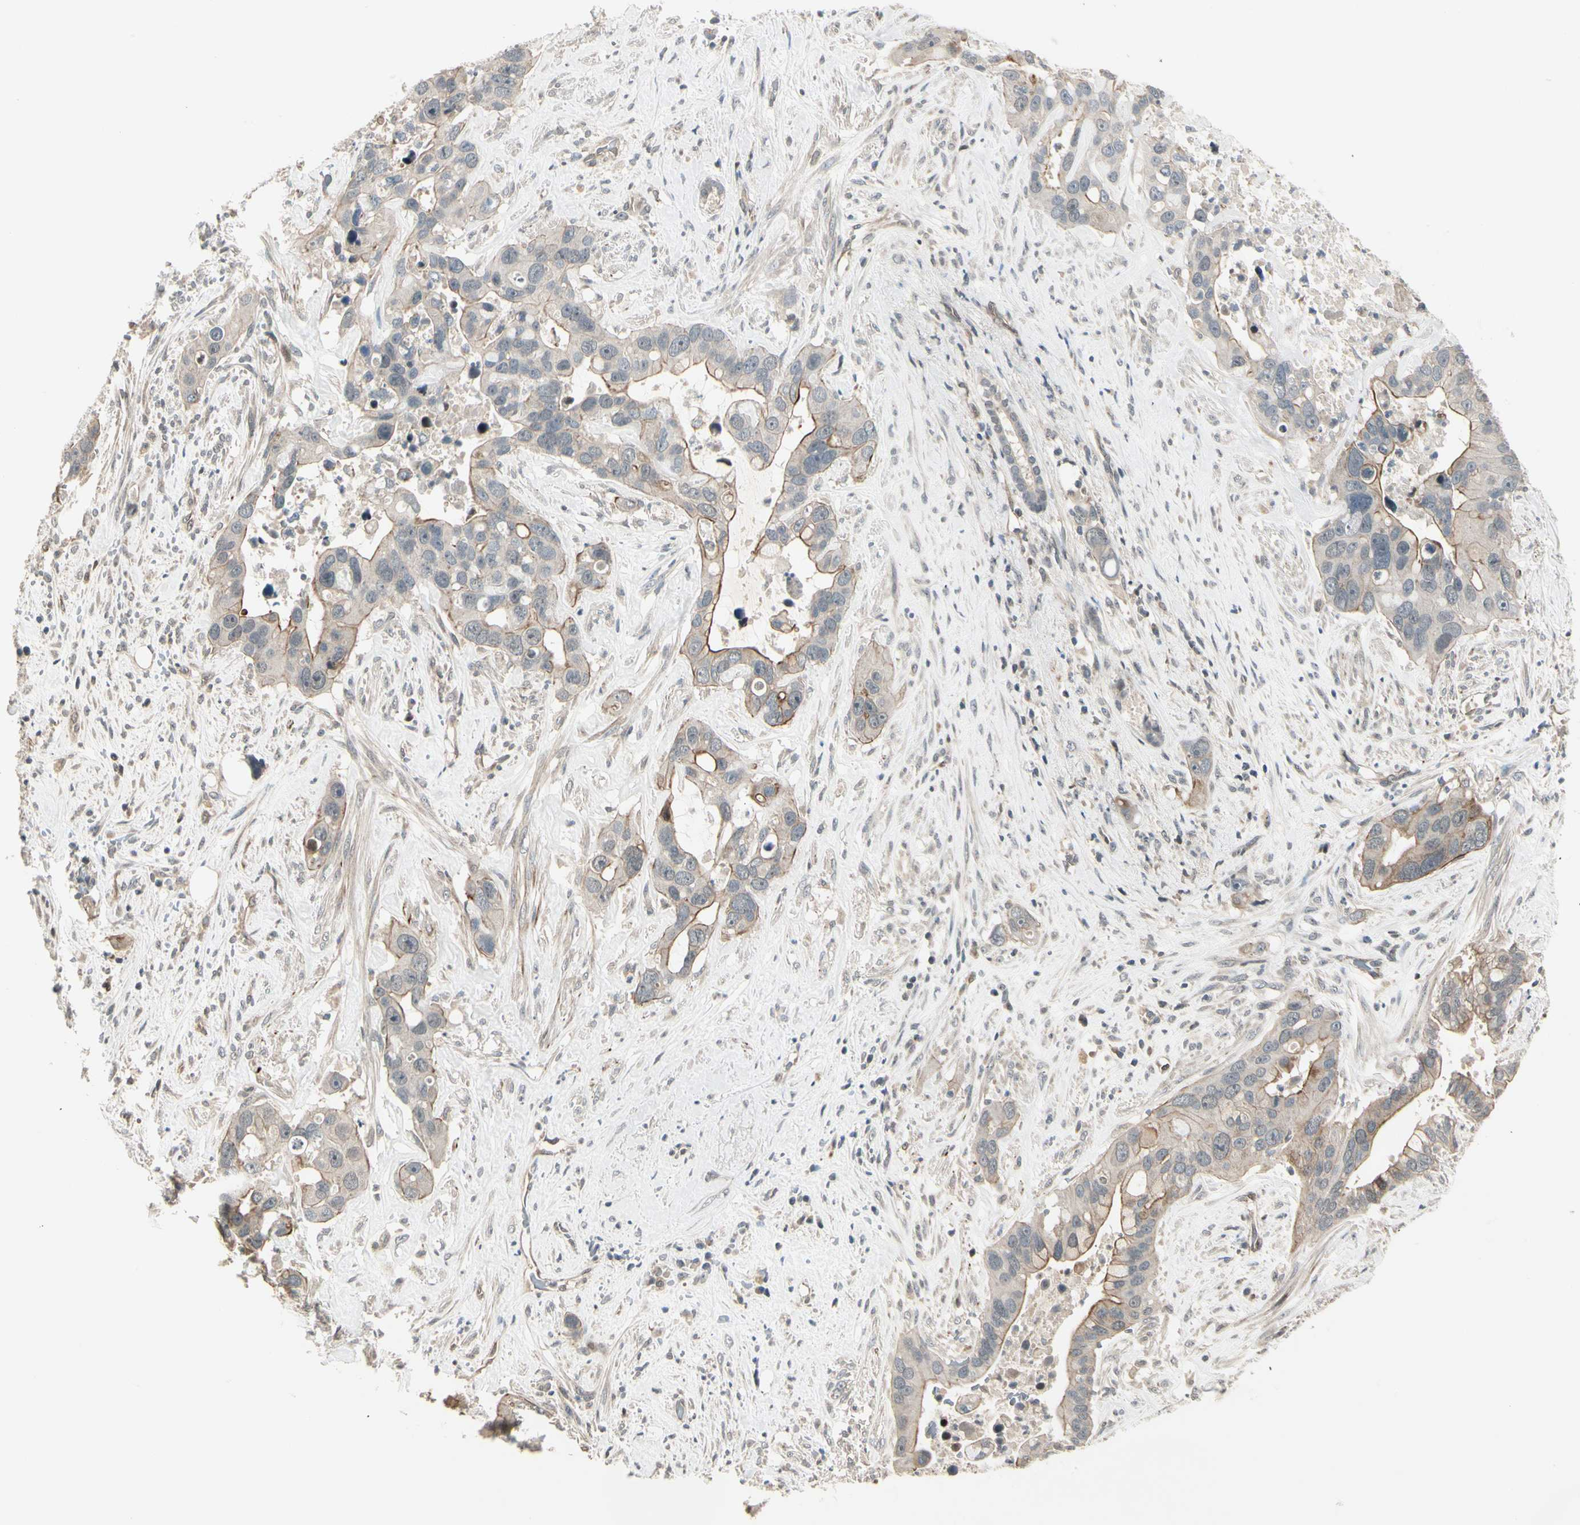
{"staining": {"intensity": "moderate", "quantity": ">75%", "location": "cytoplasmic/membranous"}, "tissue": "liver cancer", "cell_type": "Tumor cells", "image_type": "cancer", "snomed": [{"axis": "morphology", "description": "Cholangiocarcinoma"}, {"axis": "topography", "description": "Liver"}], "caption": "This photomicrograph reveals IHC staining of liver cholangiocarcinoma, with medium moderate cytoplasmic/membranous positivity in approximately >75% of tumor cells.", "gene": "SVBP", "patient": {"sex": "female", "age": 65}}